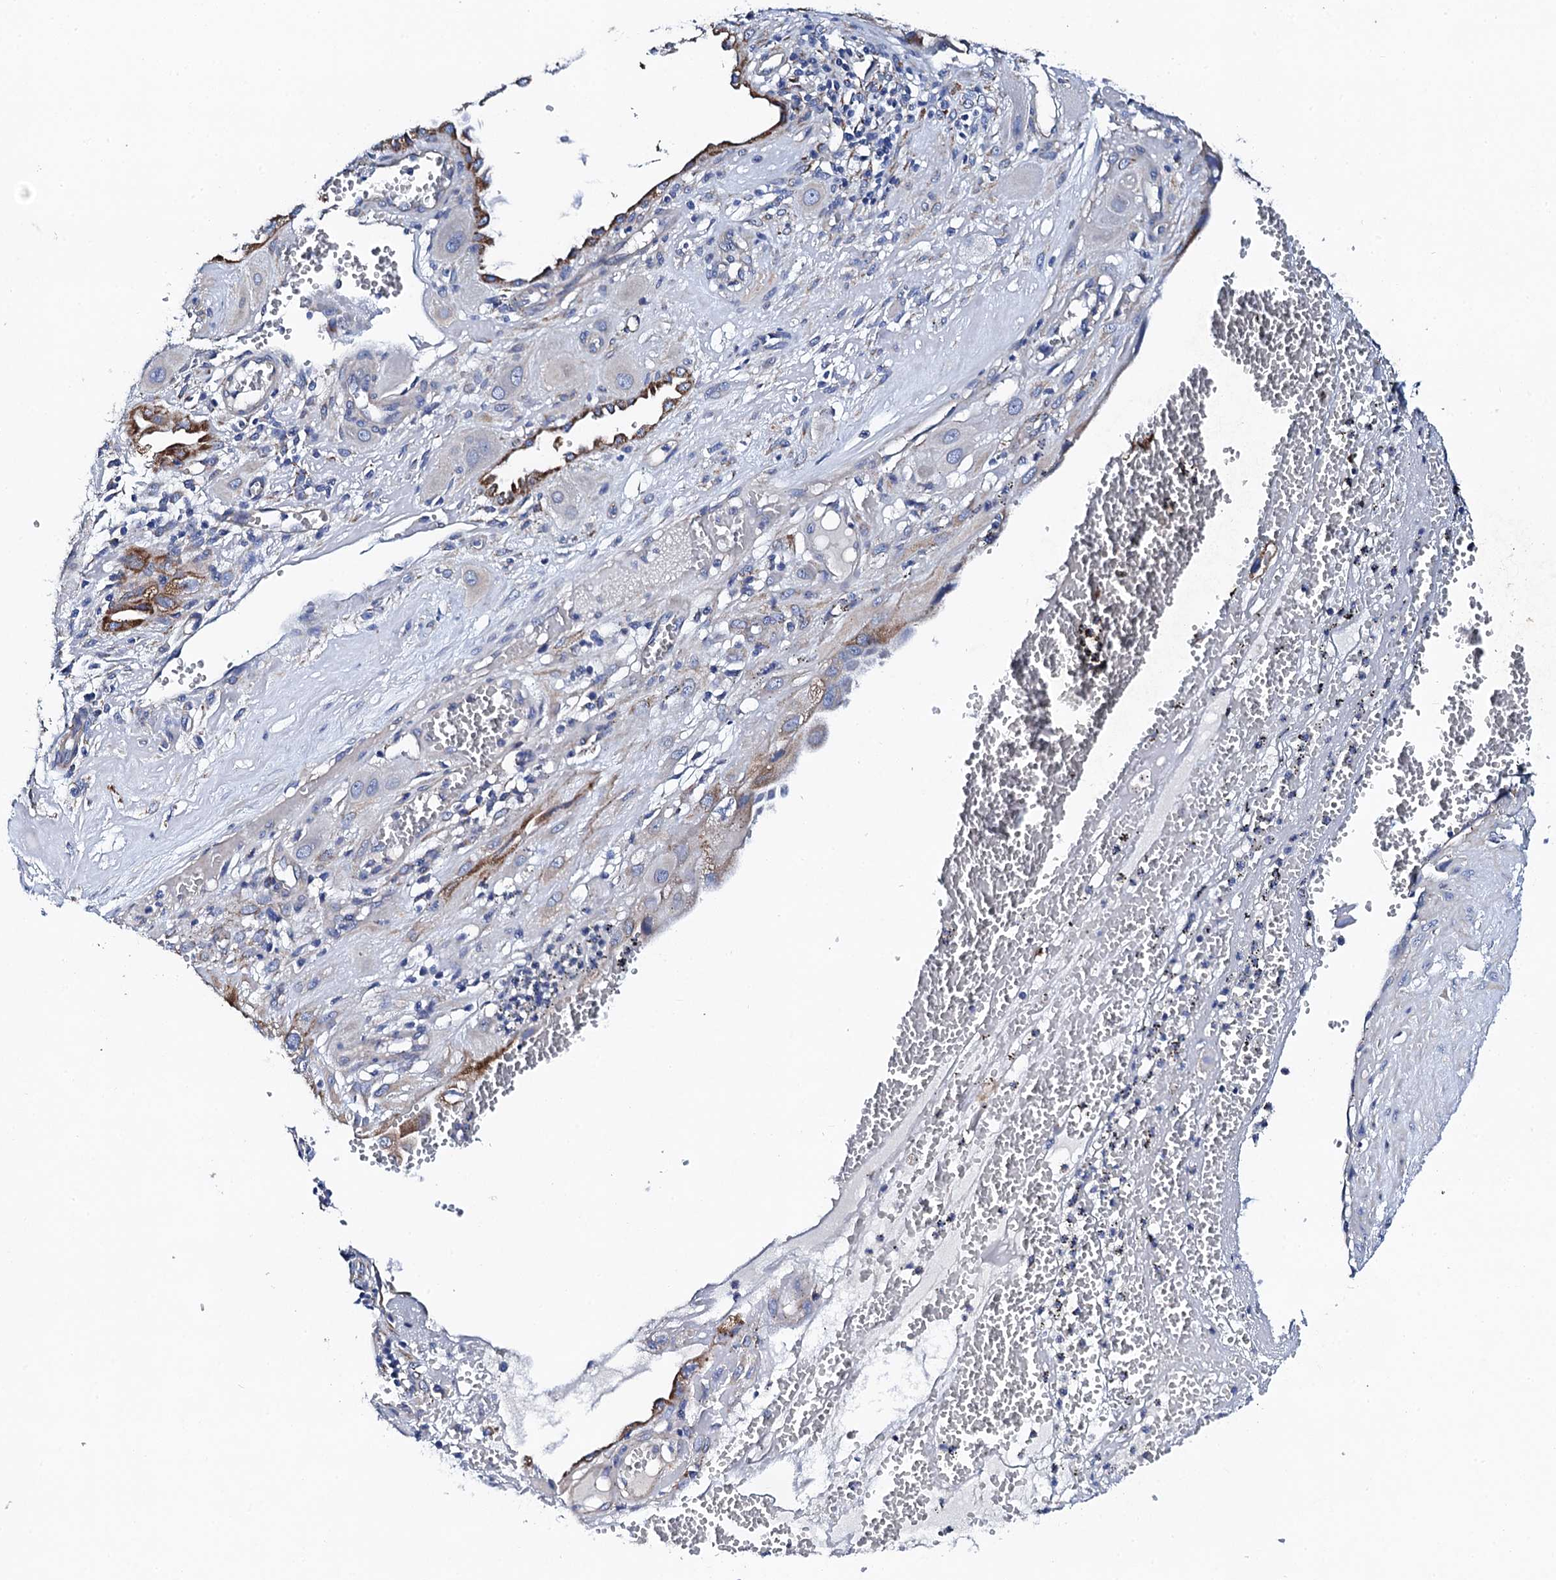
{"staining": {"intensity": "negative", "quantity": "none", "location": "none"}, "tissue": "cervical cancer", "cell_type": "Tumor cells", "image_type": "cancer", "snomed": [{"axis": "morphology", "description": "Squamous cell carcinoma, NOS"}, {"axis": "topography", "description": "Cervix"}], "caption": "An image of human cervical cancer is negative for staining in tumor cells.", "gene": "KLHL32", "patient": {"sex": "female", "age": 34}}